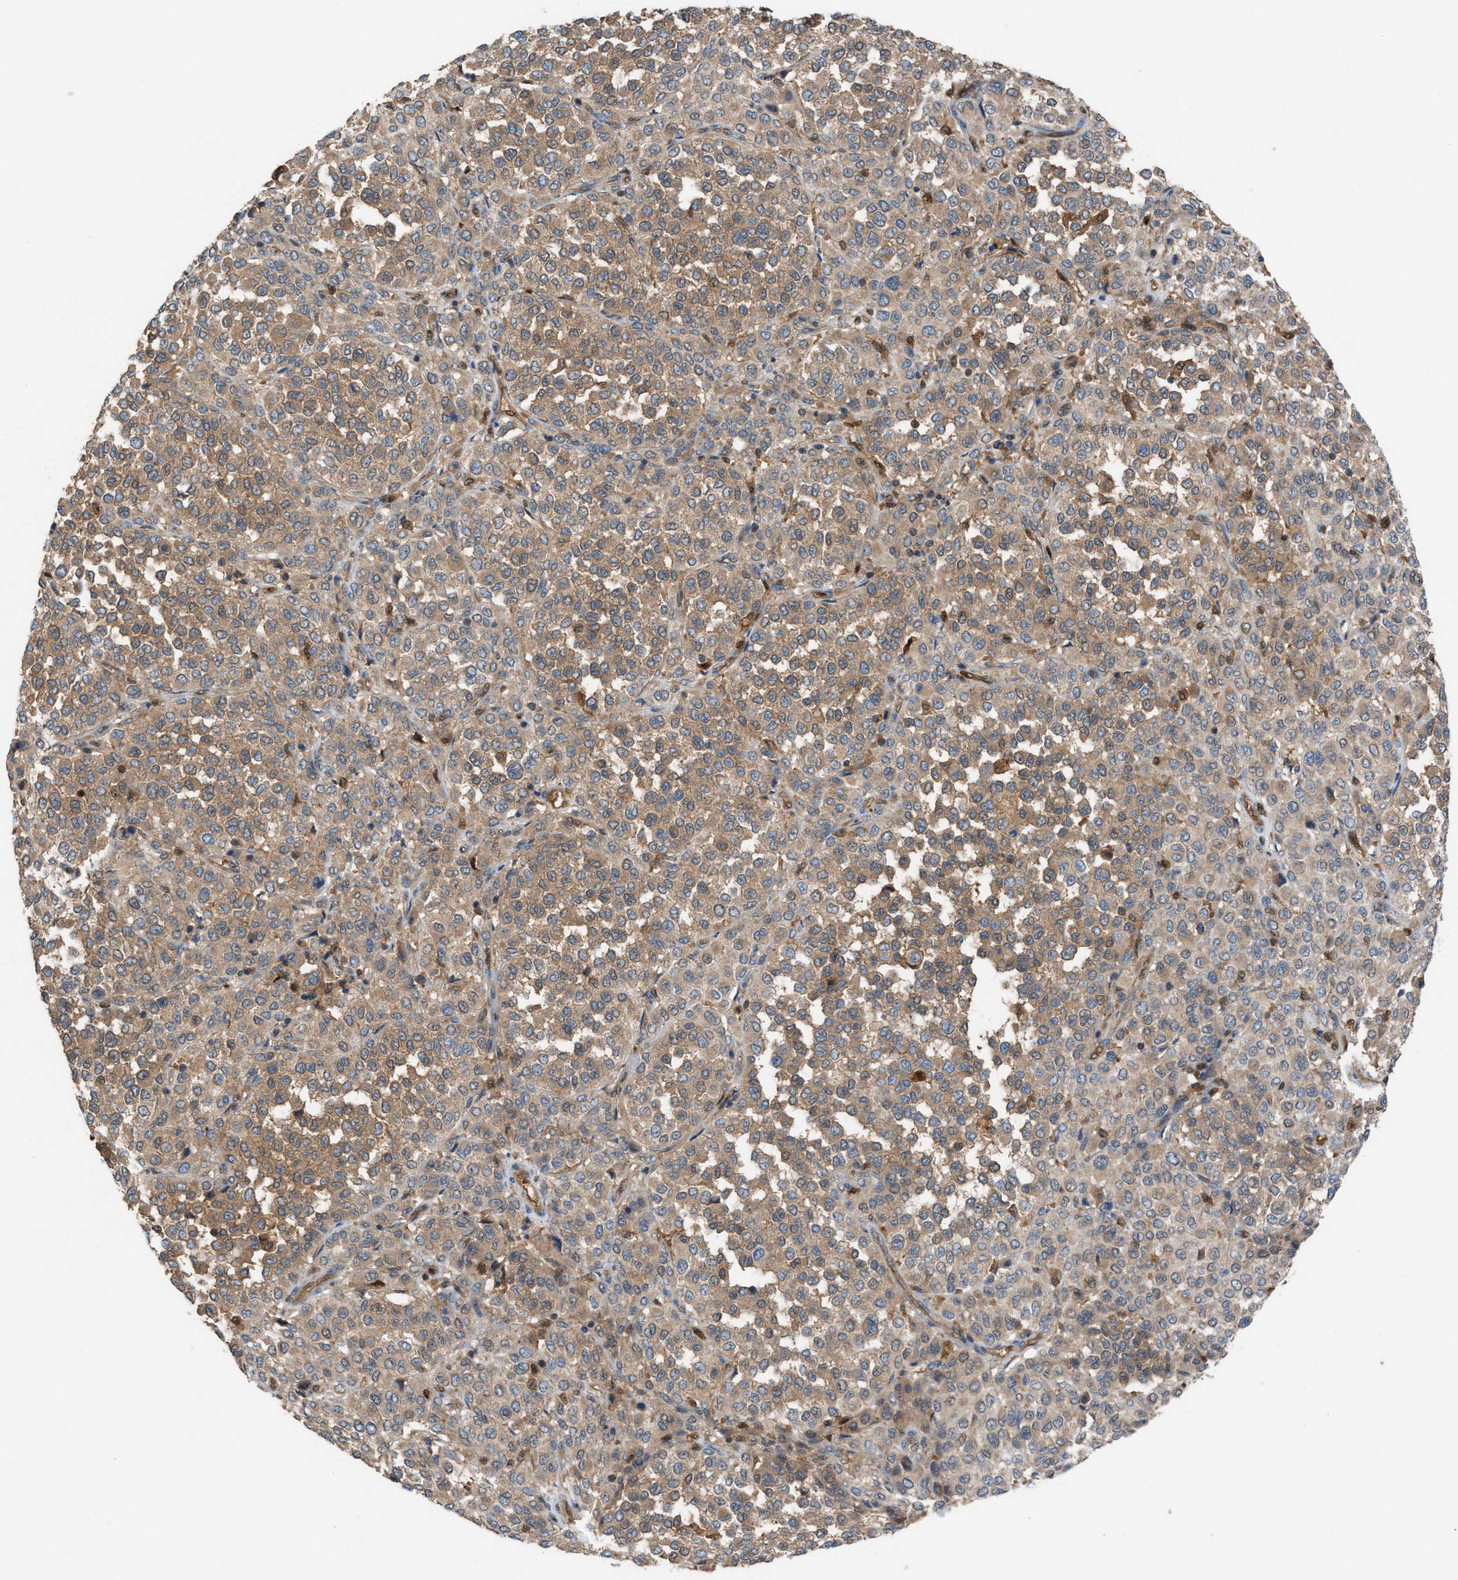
{"staining": {"intensity": "weak", "quantity": "25%-75%", "location": "cytoplasmic/membranous"}, "tissue": "melanoma", "cell_type": "Tumor cells", "image_type": "cancer", "snomed": [{"axis": "morphology", "description": "Malignant melanoma, Metastatic site"}, {"axis": "topography", "description": "Pancreas"}], "caption": "Weak cytoplasmic/membranous expression for a protein is seen in approximately 25%-75% of tumor cells of melanoma using immunohistochemistry.", "gene": "TPK1", "patient": {"sex": "female", "age": 30}}